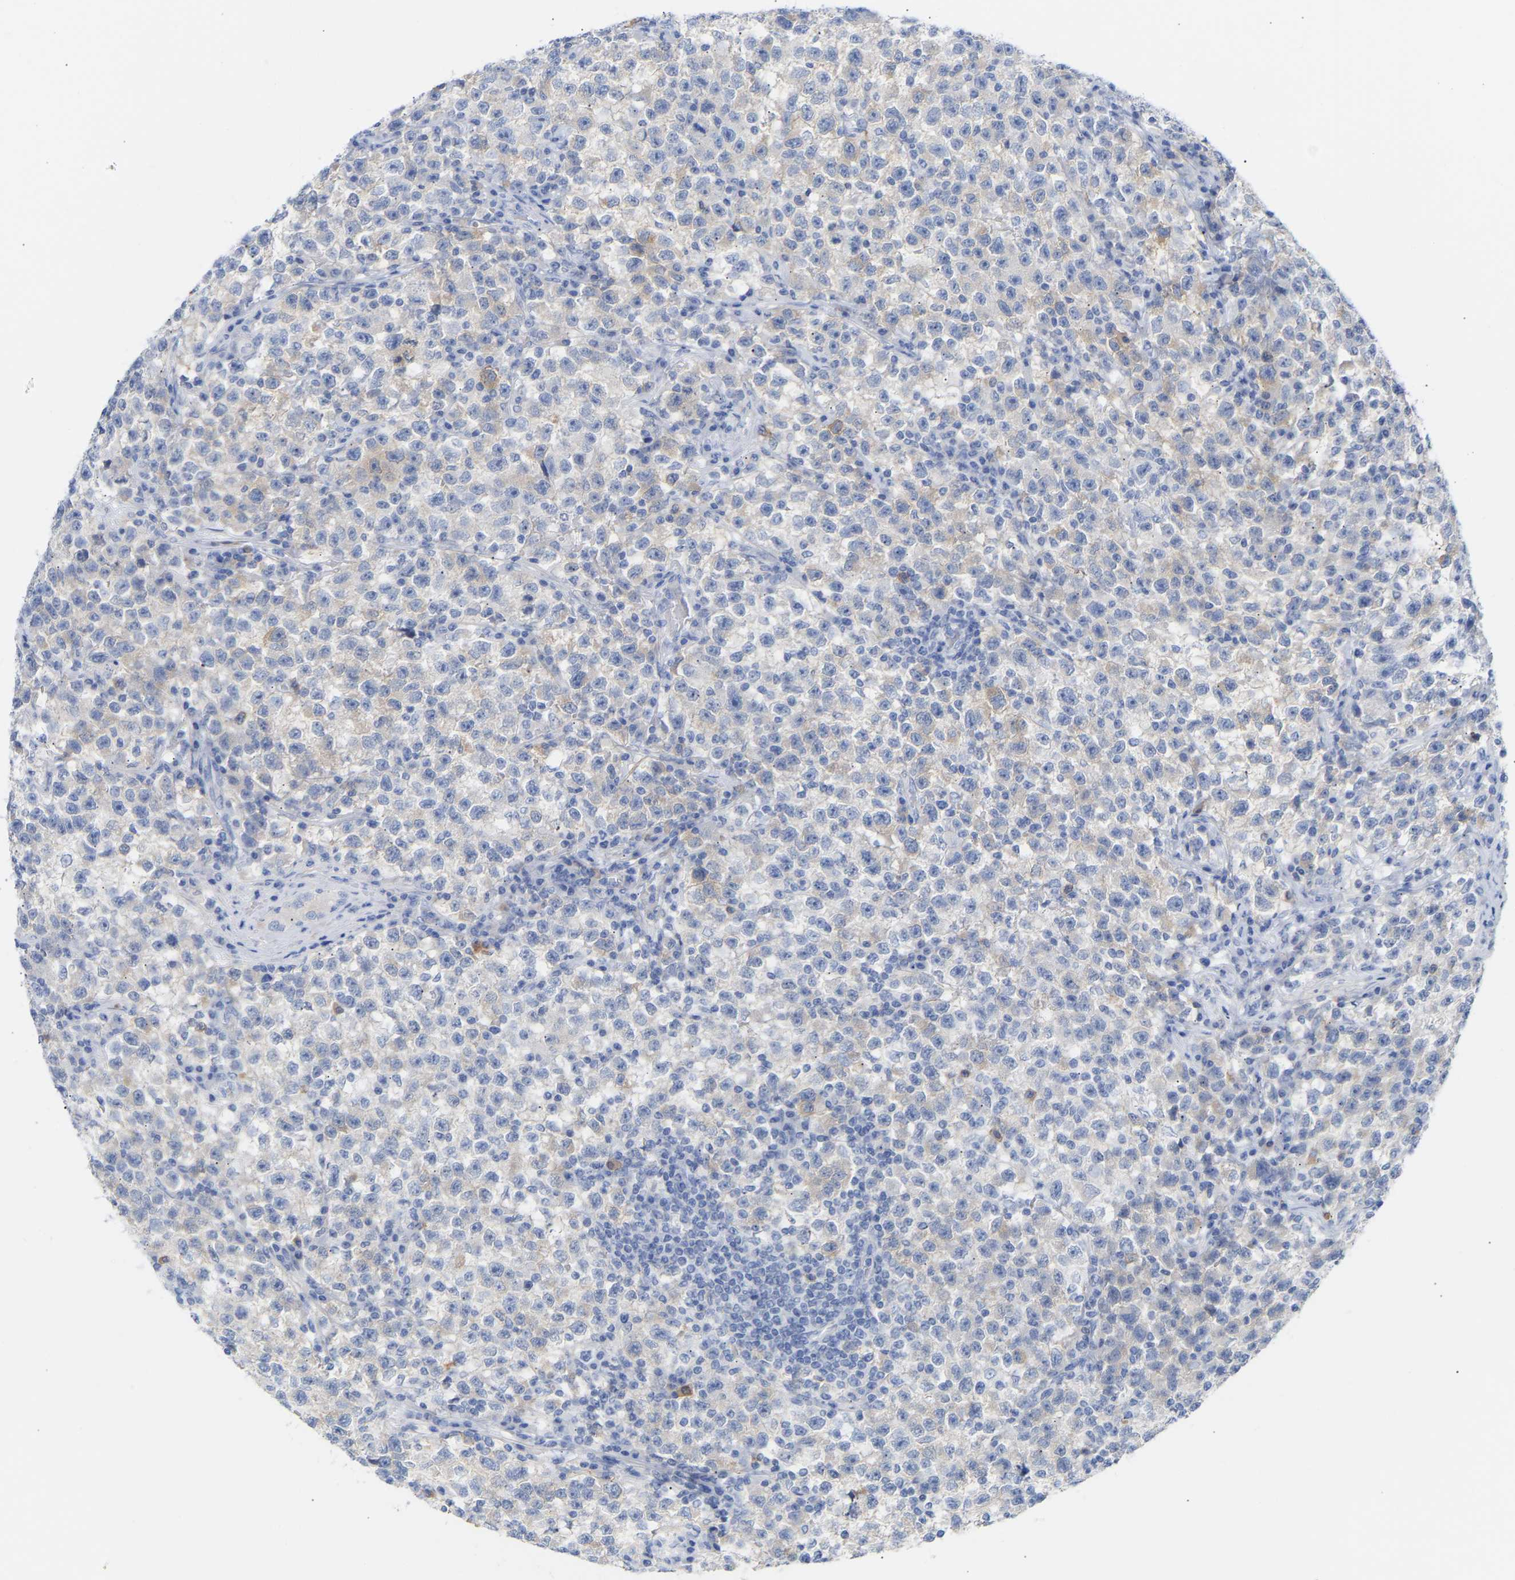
{"staining": {"intensity": "negative", "quantity": "none", "location": "none"}, "tissue": "testis cancer", "cell_type": "Tumor cells", "image_type": "cancer", "snomed": [{"axis": "morphology", "description": "Seminoma, NOS"}, {"axis": "topography", "description": "Testis"}], "caption": "The histopathology image exhibits no staining of tumor cells in testis seminoma. (Stains: DAB (3,3'-diaminobenzidine) IHC with hematoxylin counter stain, Microscopy: brightfield microscopy at high magnification).", "gene": "AMPH", "patient": {"sex": "male", "age": 22}}